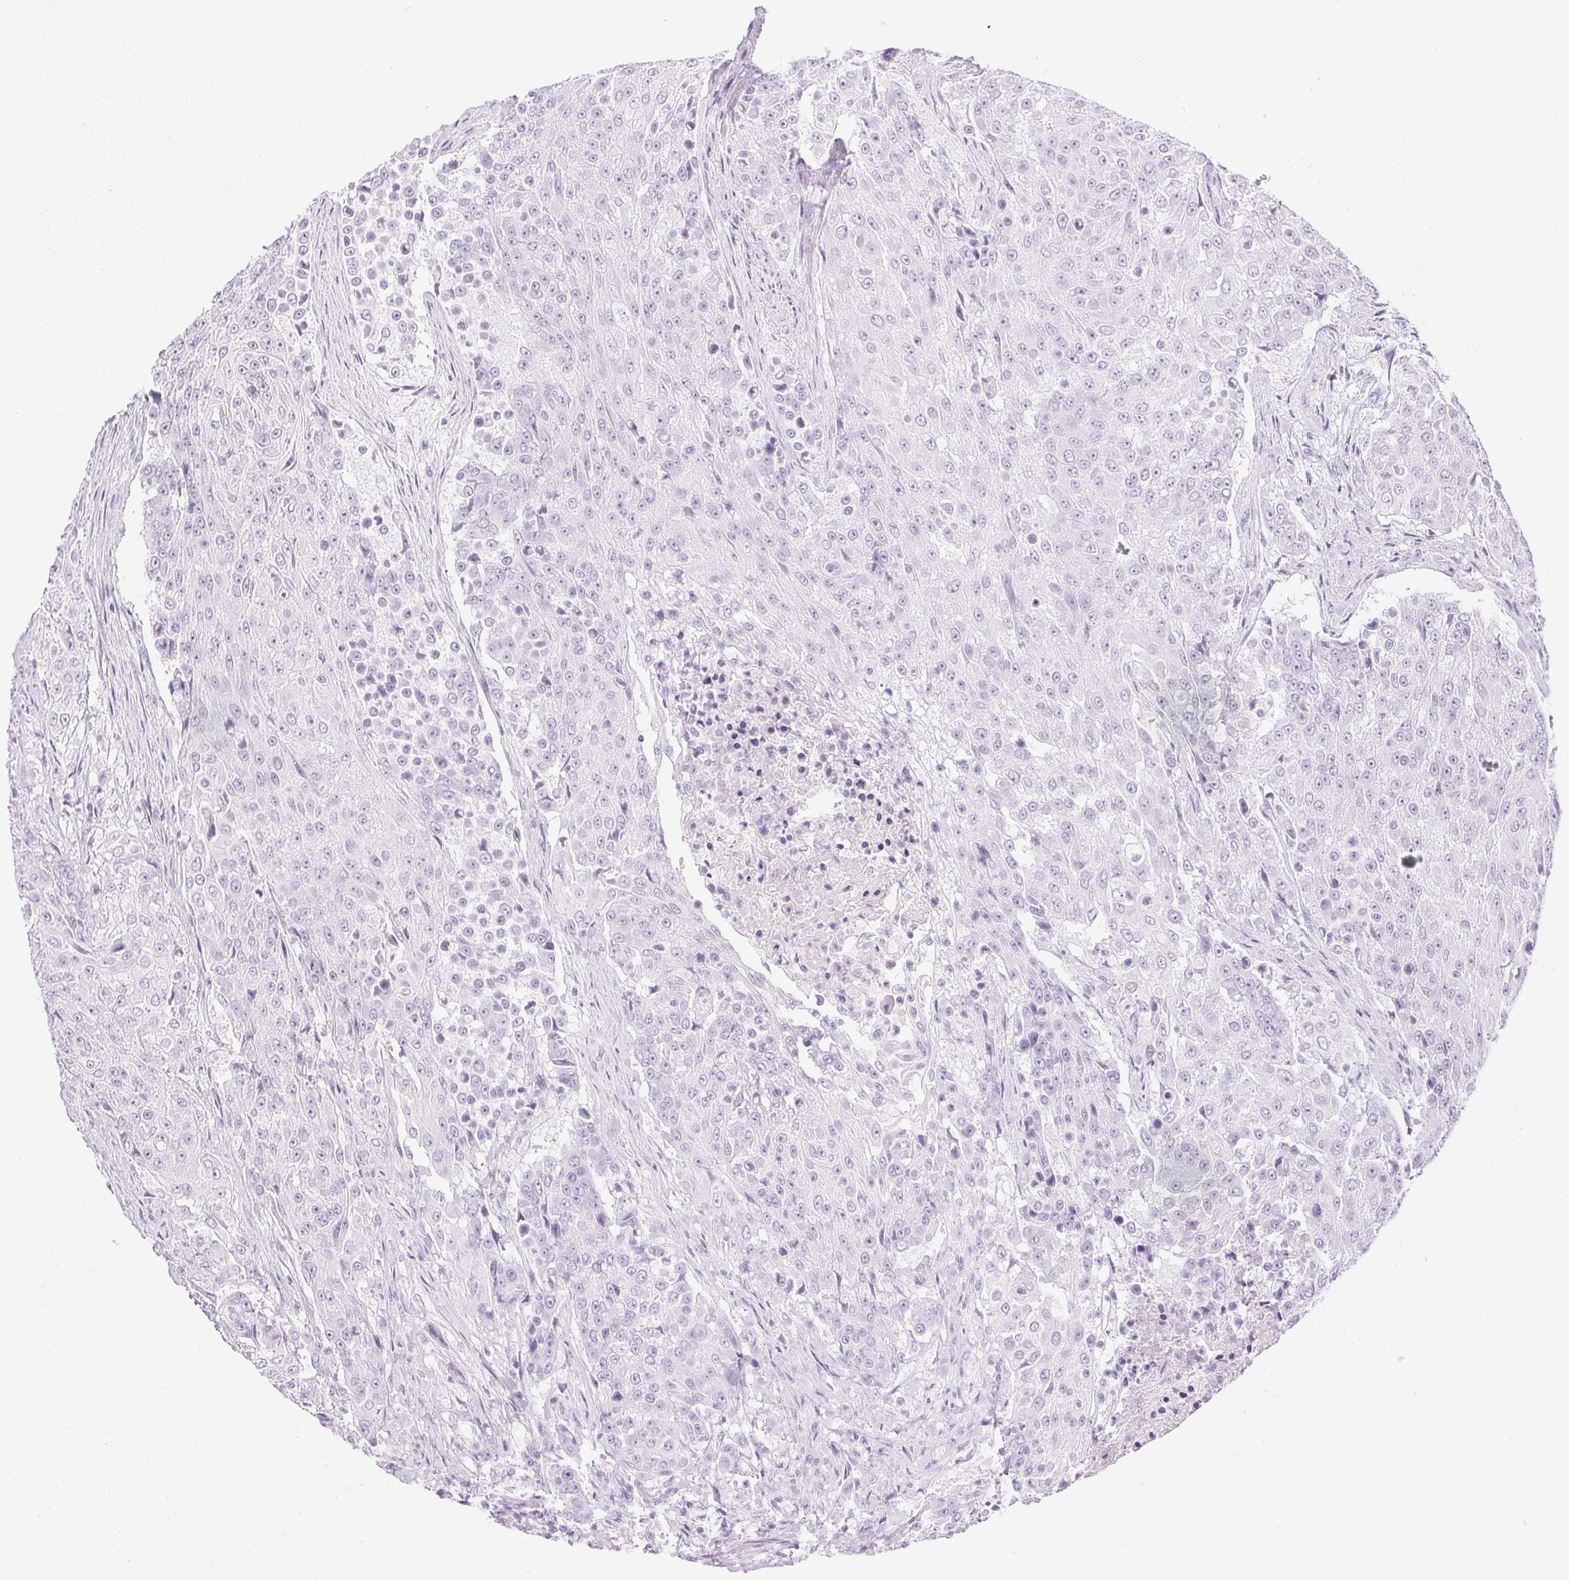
{"staining": {"intensity": "negative", "quantity": "none", "location": "none"}, "tissue": "urothelial cancer", "cell_type": "Tumor cells", "image_type": "cancer", "snomed": [{"axis": "morphology", "description": "Urothelial carcinoma, High grade"}, {"axis": "topography", "description": "Urinary bladder"}], "caption": "High power microscopy photomicrograph of an immunohistochemistry (IHC) image of urothelial cancer, revealing no significant staining in tumor cells. The staining is performed using DAB brown chromogen with nuclei counter-stained in using hematoxylin.", "gene": "CTRL", "patient": {"sex": "female", "age": 63}}